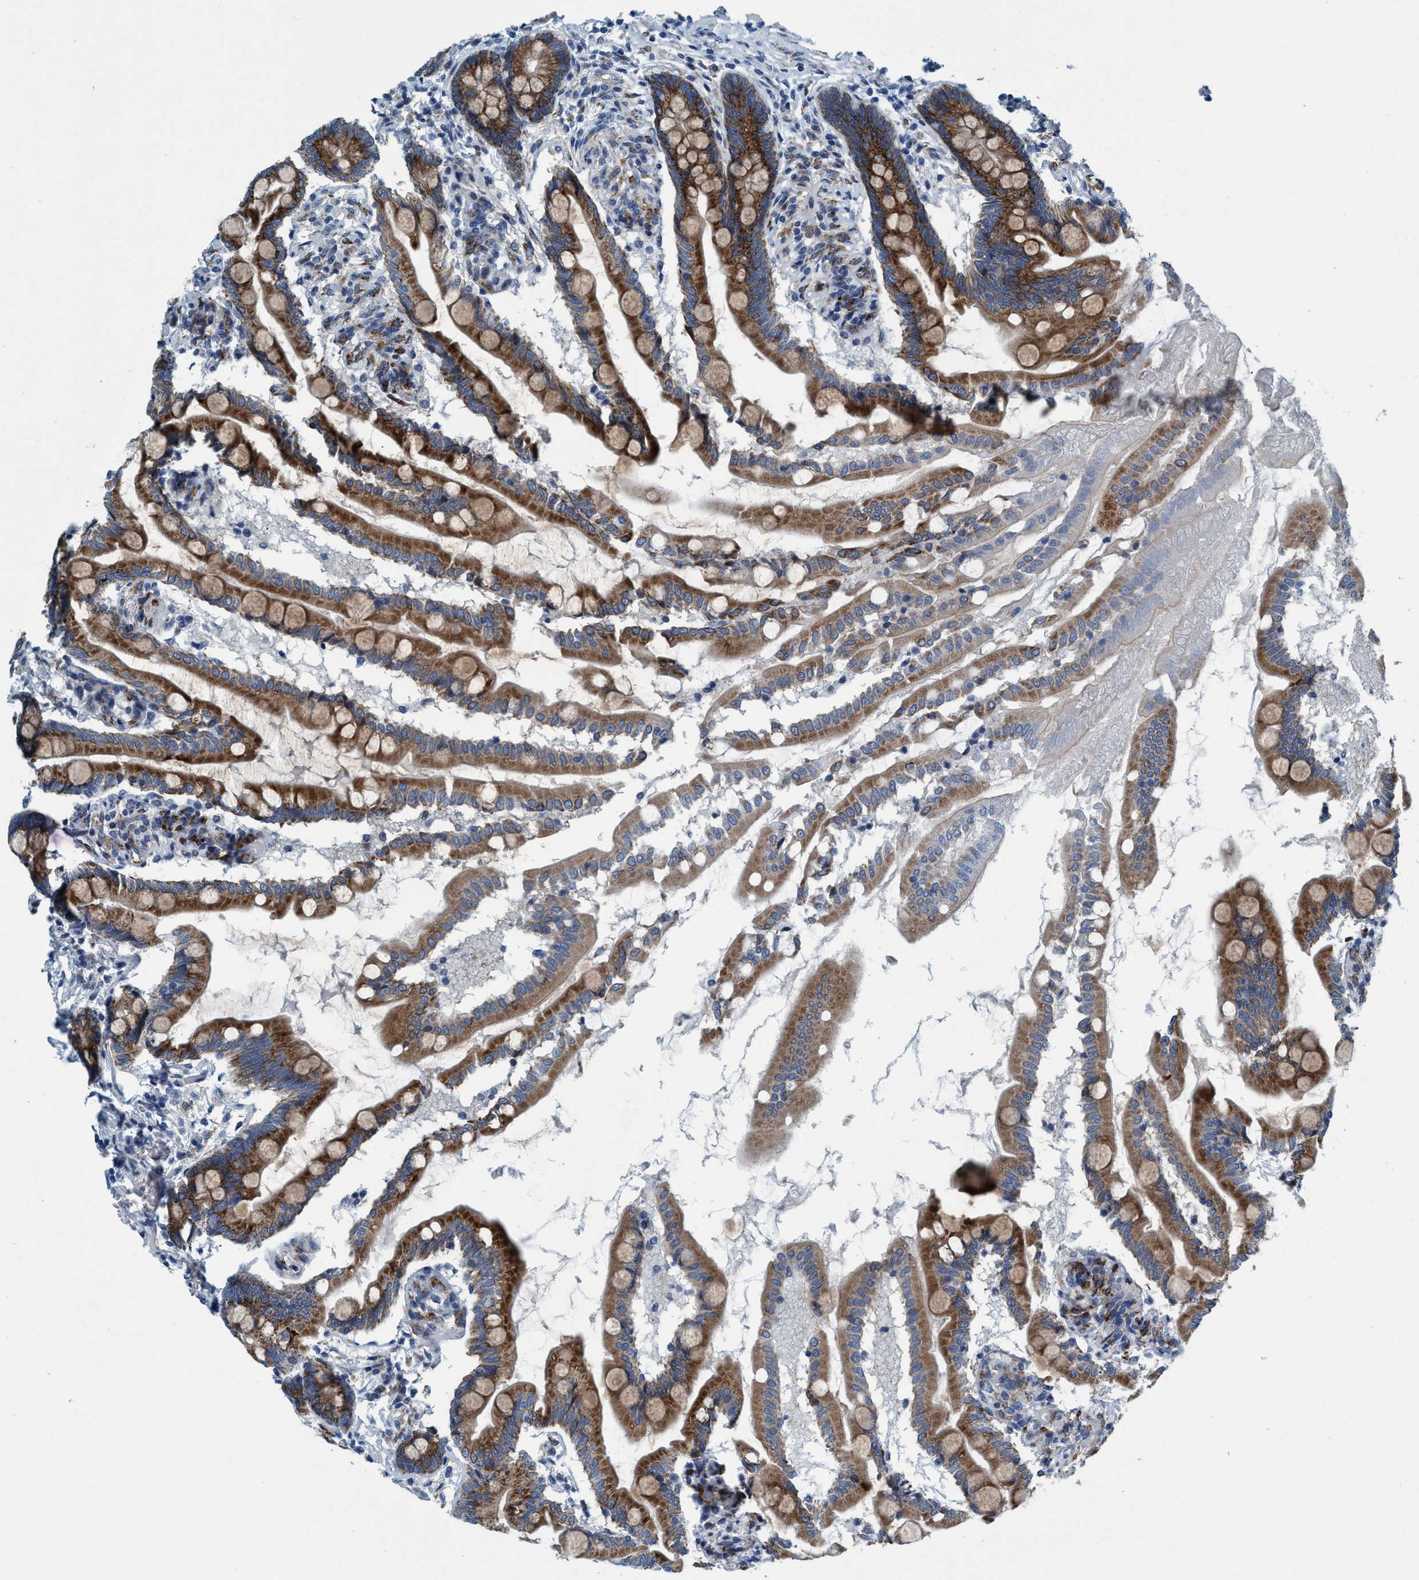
{"staining": {"intensity": "strong", "quantity": ">75%", "location": "cytoplasmic/membranous"}, "tissue": "small intestine", "cell_type": "Glandular cells", "image_type": "normal", "snomed": [{"axis": "morphology", "description": "Normal tissue, NOS"}, {"axis": "topography", "description": "Small intestine"}], "caption": "Immunohistochemistry staining of benign small intestine, which shows high levels of strong cytoplasmic/membranous staining in approximately >75% of glandular cells indicating strong cytoplasmic/membranous protein staining. The staining was performed using DAB (3,3'-diaminobenzidine) (brown) for protein detection and nuclei were counterstained in hematoxylin (blue).", "gene": "ARMC9", "patient": {"sex": "female", "age": 56}}